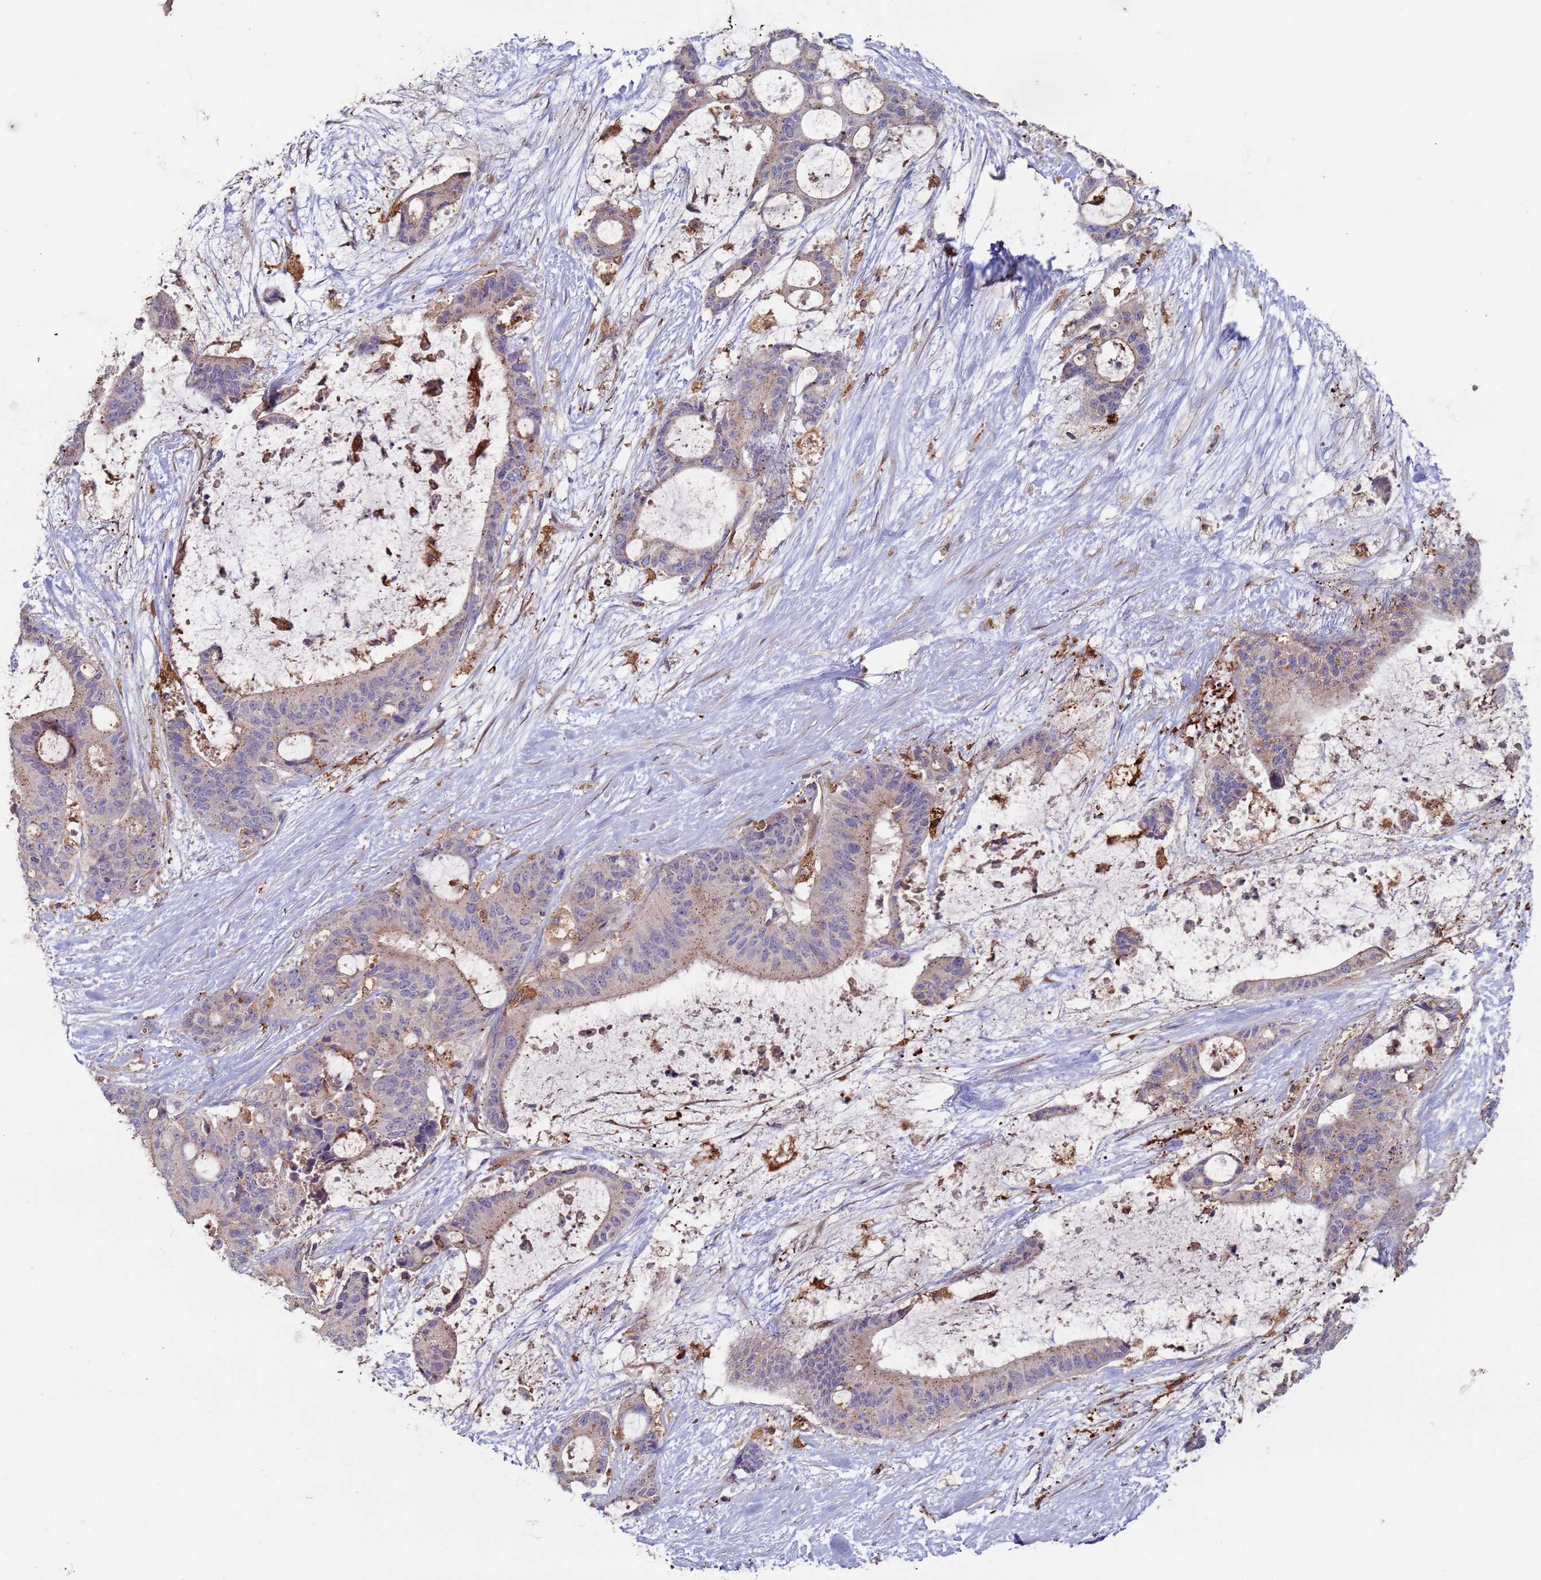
{"staining": {"intensity": "weak", "quantity": "<25%", "location": "cytoplasmic/membranous"}, "tissue": "liver cancer", "cell_type": "Tumor cells", "image_type": "cancer", "snomed": [{"axis": "morphology", "description": "Normal tissue, NOS"}, {"axis": "morphology", "description": "Cholangiocarcinoma"}, {"axis": "topography", "description": "Liver"}, {"axis": "topography", "description": "Peripheral nerve tissue"}], "caption": "The IHC image has no significant positivity in tumor cells of liver cholangiocarcinoma tissue.", "gene": "MALRD1", "patient": {"sex": "female", "age": 73}}